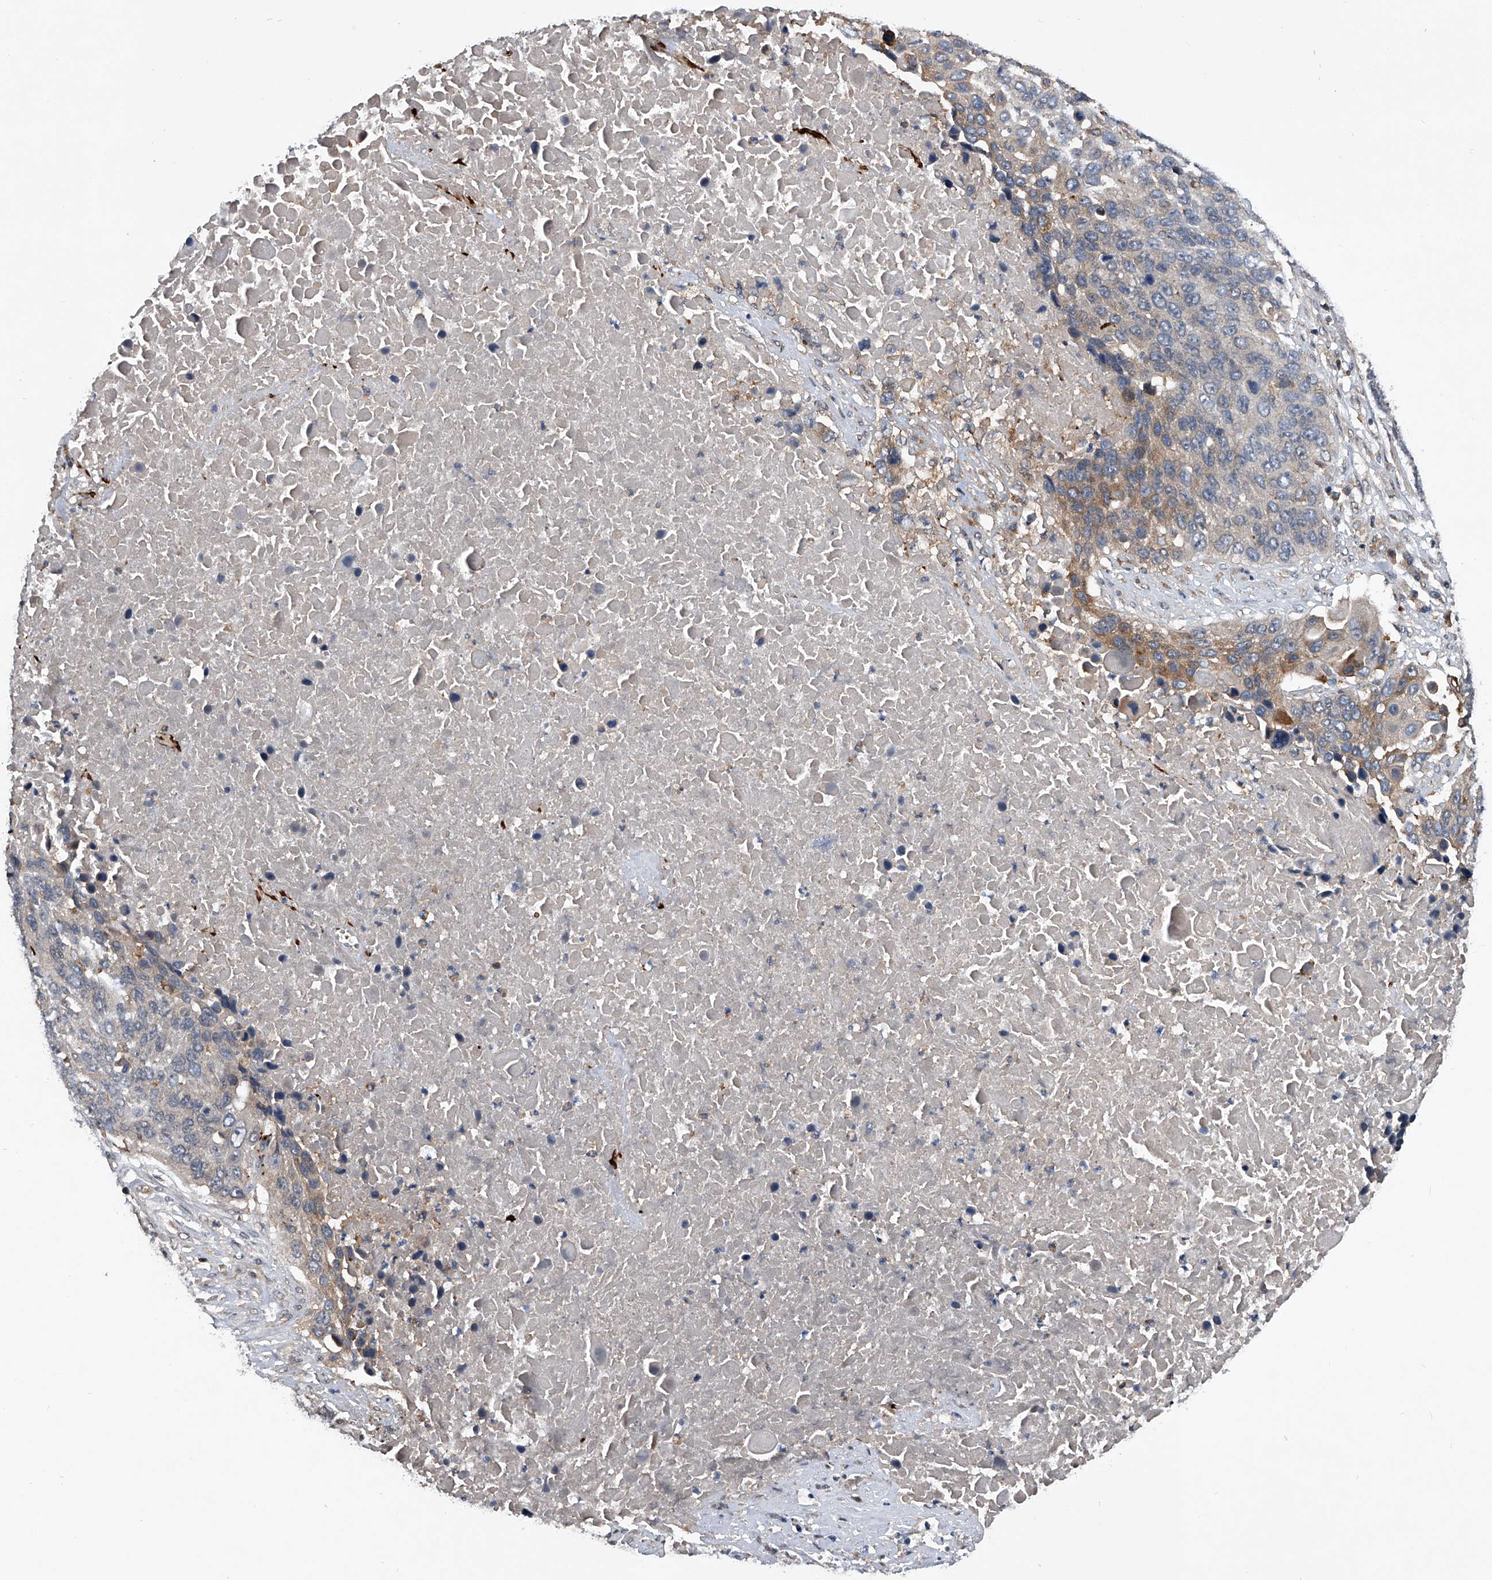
{"staining": {"intensity": "negative", "quantity": "none", "location": "none"}, "tissue": "lung cancer", "cell_type": "Tumor cells", "image_type": "cancer", "snomed": [{"axis": "morphology", "description": "Squamous cell carcinoma, NOS"}, {"axis": "topography", "description": "Lung"}], "caption": "A high-resolution micrograph shows immunohistochemistry (IHC) staining of lung cancer (squamous cell carcinoma), which reveals no significant positivity in tumor cells.", "gene": "ZNF30", "patient": {"sex": "male", "age": 66}}